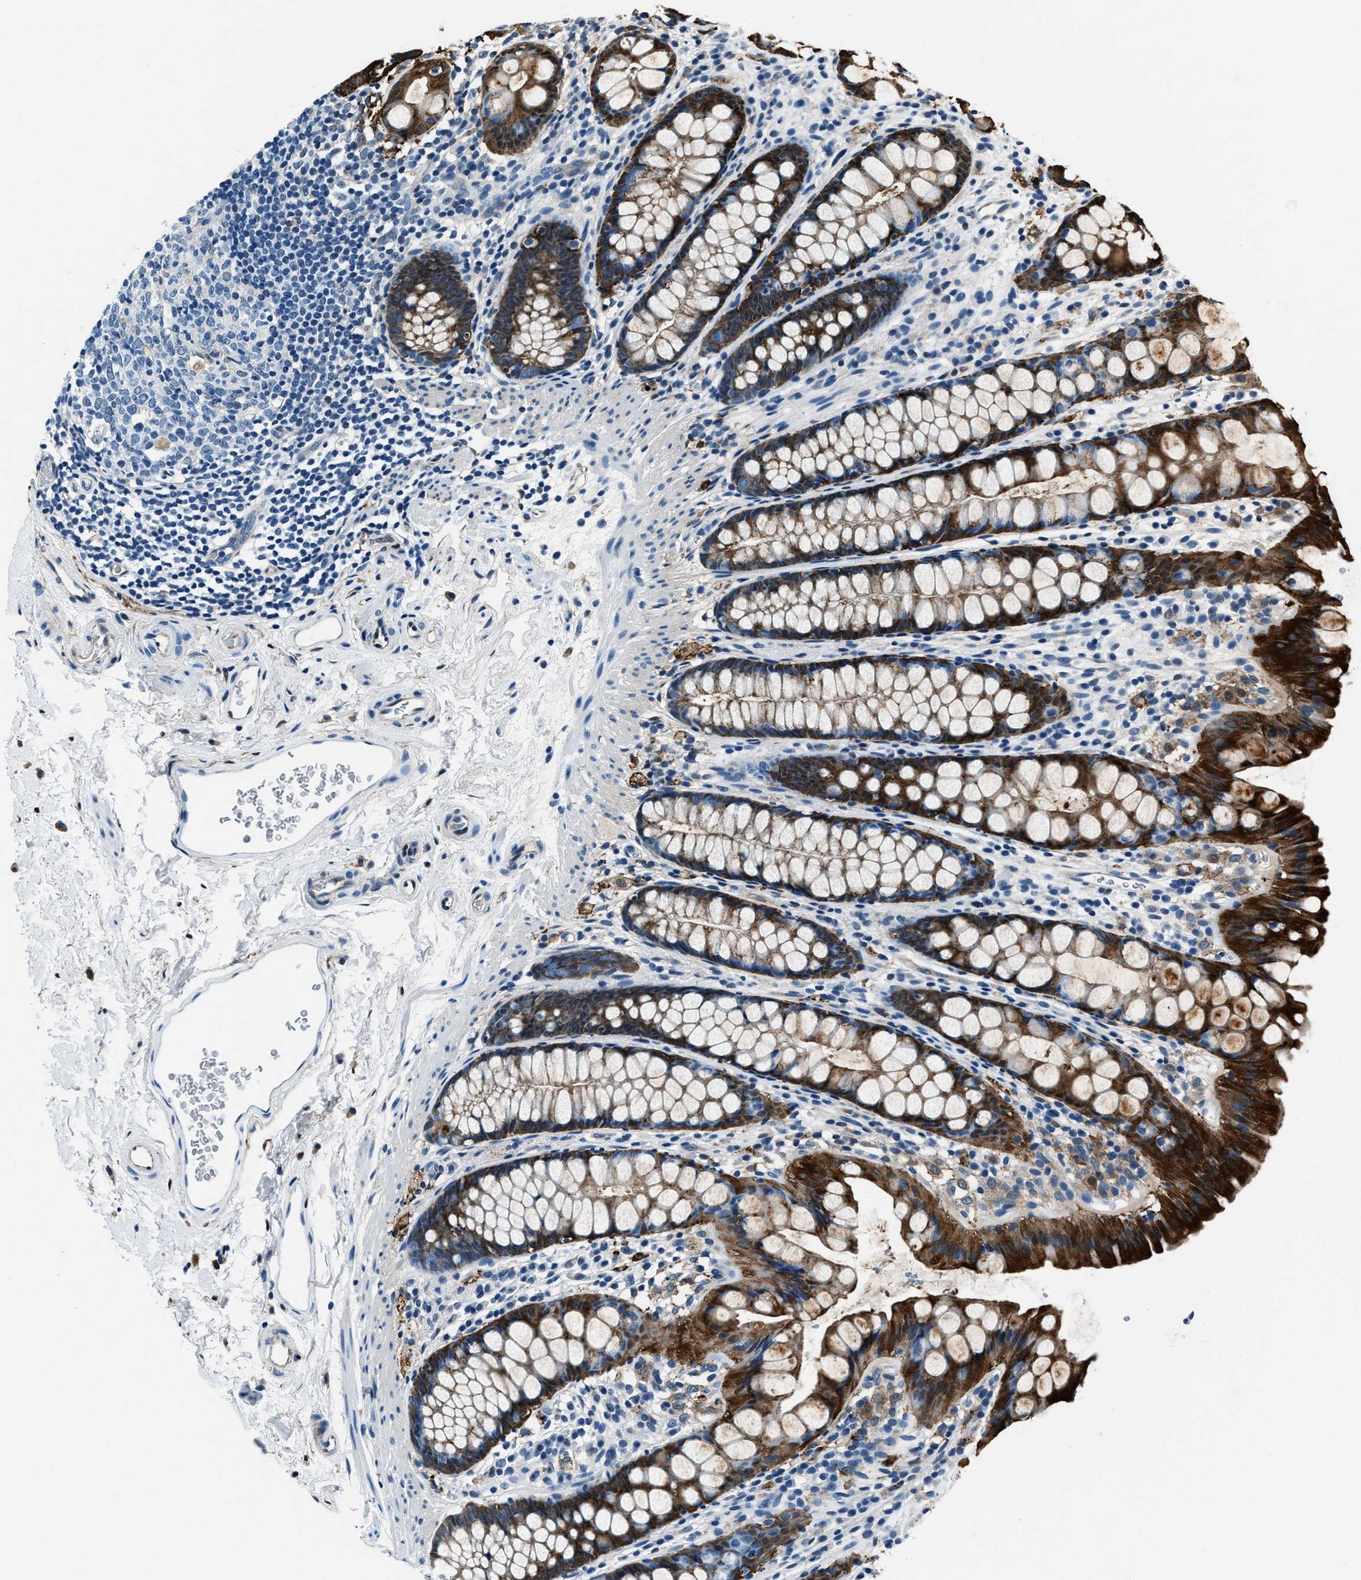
{"staining": {"intensity": "strong", "quantity": ">75%", "location": "cytoplasmic/membranous"}, "tissue": "rectum", "cell_type": "Glandular cells", "image_type": "normal", "snomed": [{"axis": "morphology", "description": "Normal tissue, NOS"}, {"axis": "topography", "description": "Rectum"}], "caption": "IHC micrograph of unremarkable human rectum stained for a protein (brown), which reveals high levels of strong cytoplasmic/membranous staining in approximately >75% of glandular cells.", "gene": "PTPDC1", "patient": {"sex": "female", "age": 65}}